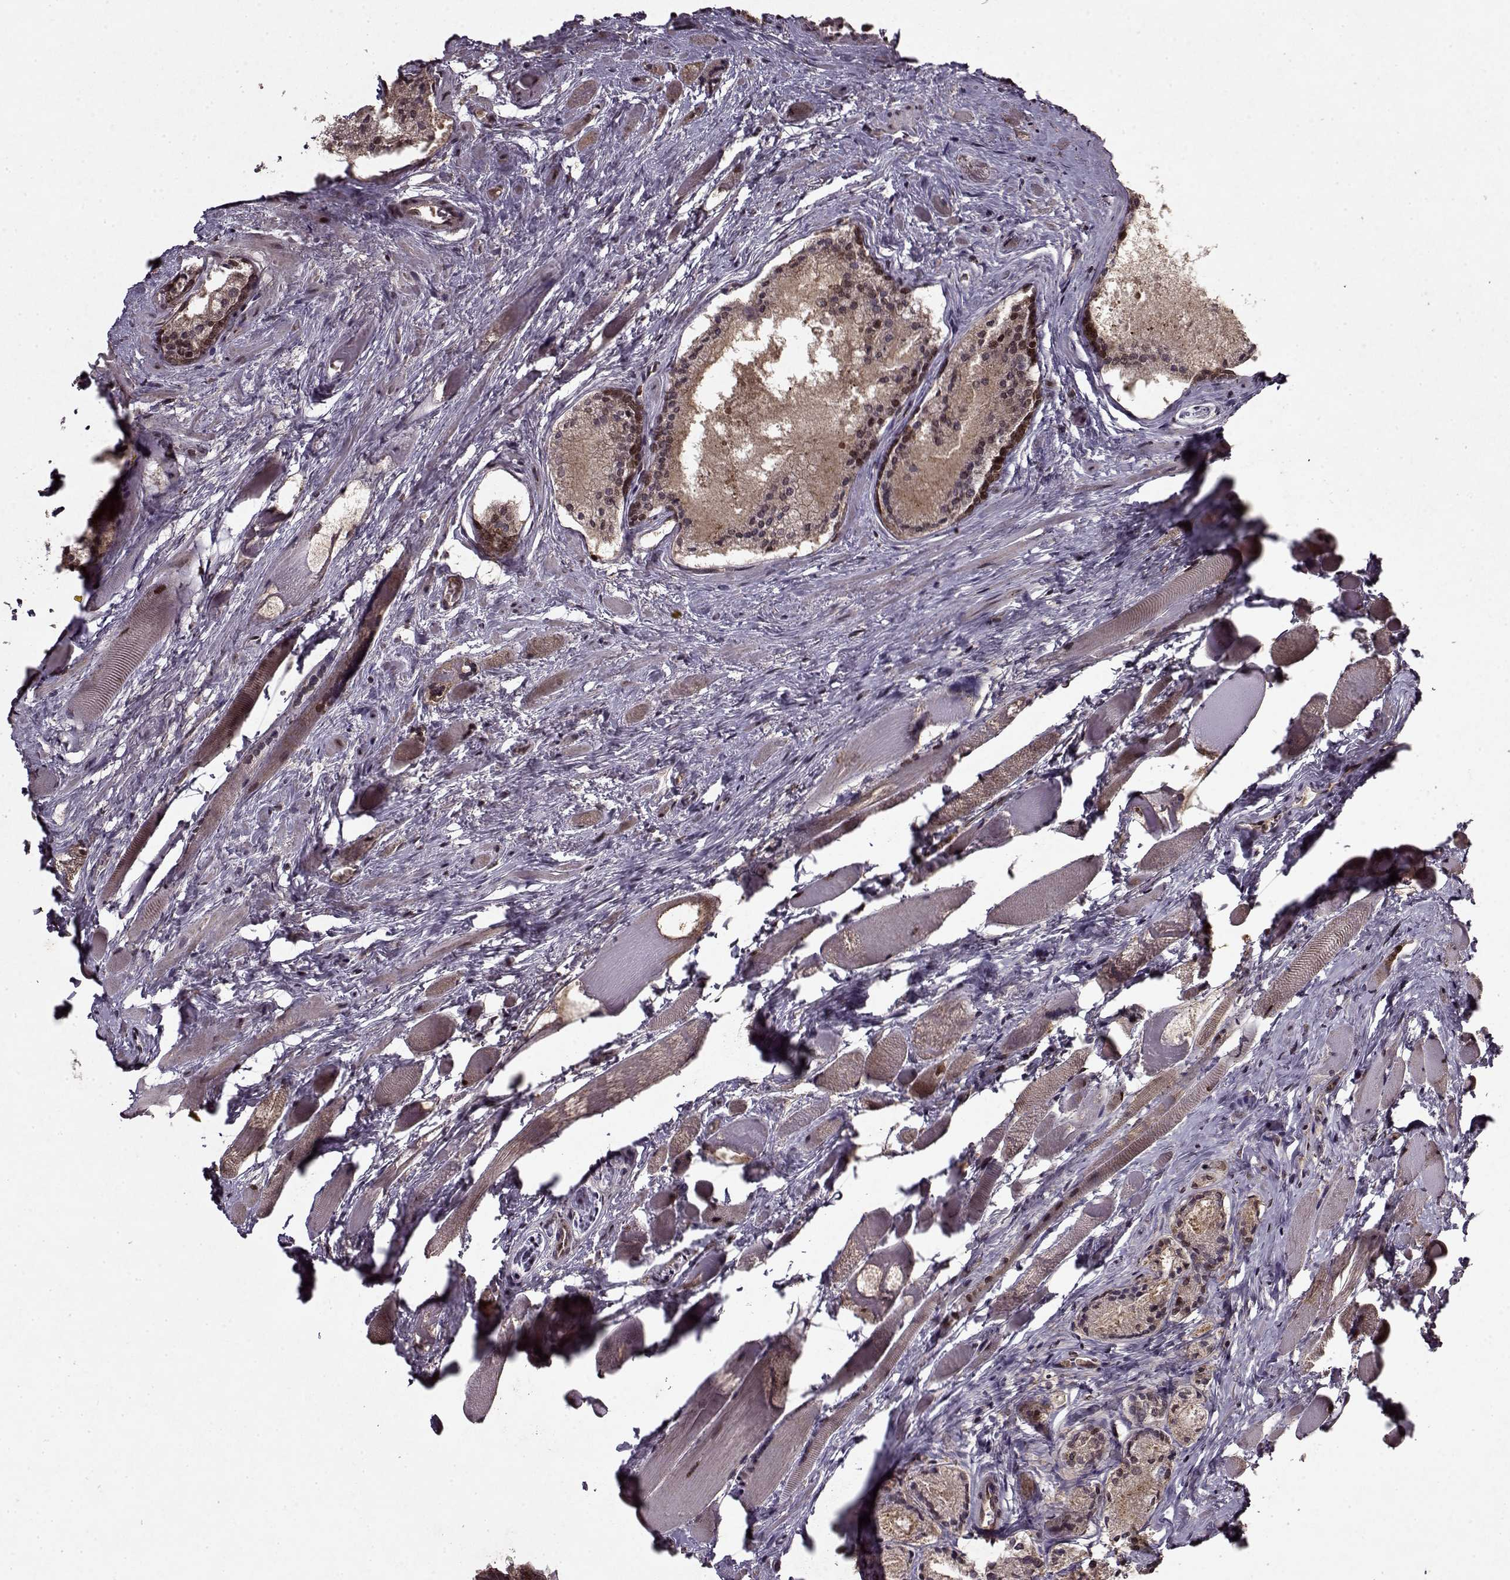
{"staining": {"intensity": "weak", "quantity": ">75%", "location": "cytoplasmic/membranous,nuclear"}, "tissue": "prostate cancer", "cell_type": "Tumor cells", "image_type": "cancer", "snomed": [{"axis": "morphology", "description": "Adenocarcinoma, NOS"}, {"axis": "morphology", "description": "Adenocarcinoma, High grade"}, {"axis": "topography", "description": "Prostate"}], "caption": "Human prostate cancer (high-grade adenocarcinoma) stained with a protein marker shows weak staining in tumor cells.", "gene": "PSMA7", "patient": {"sex": "male", "age": 62}}